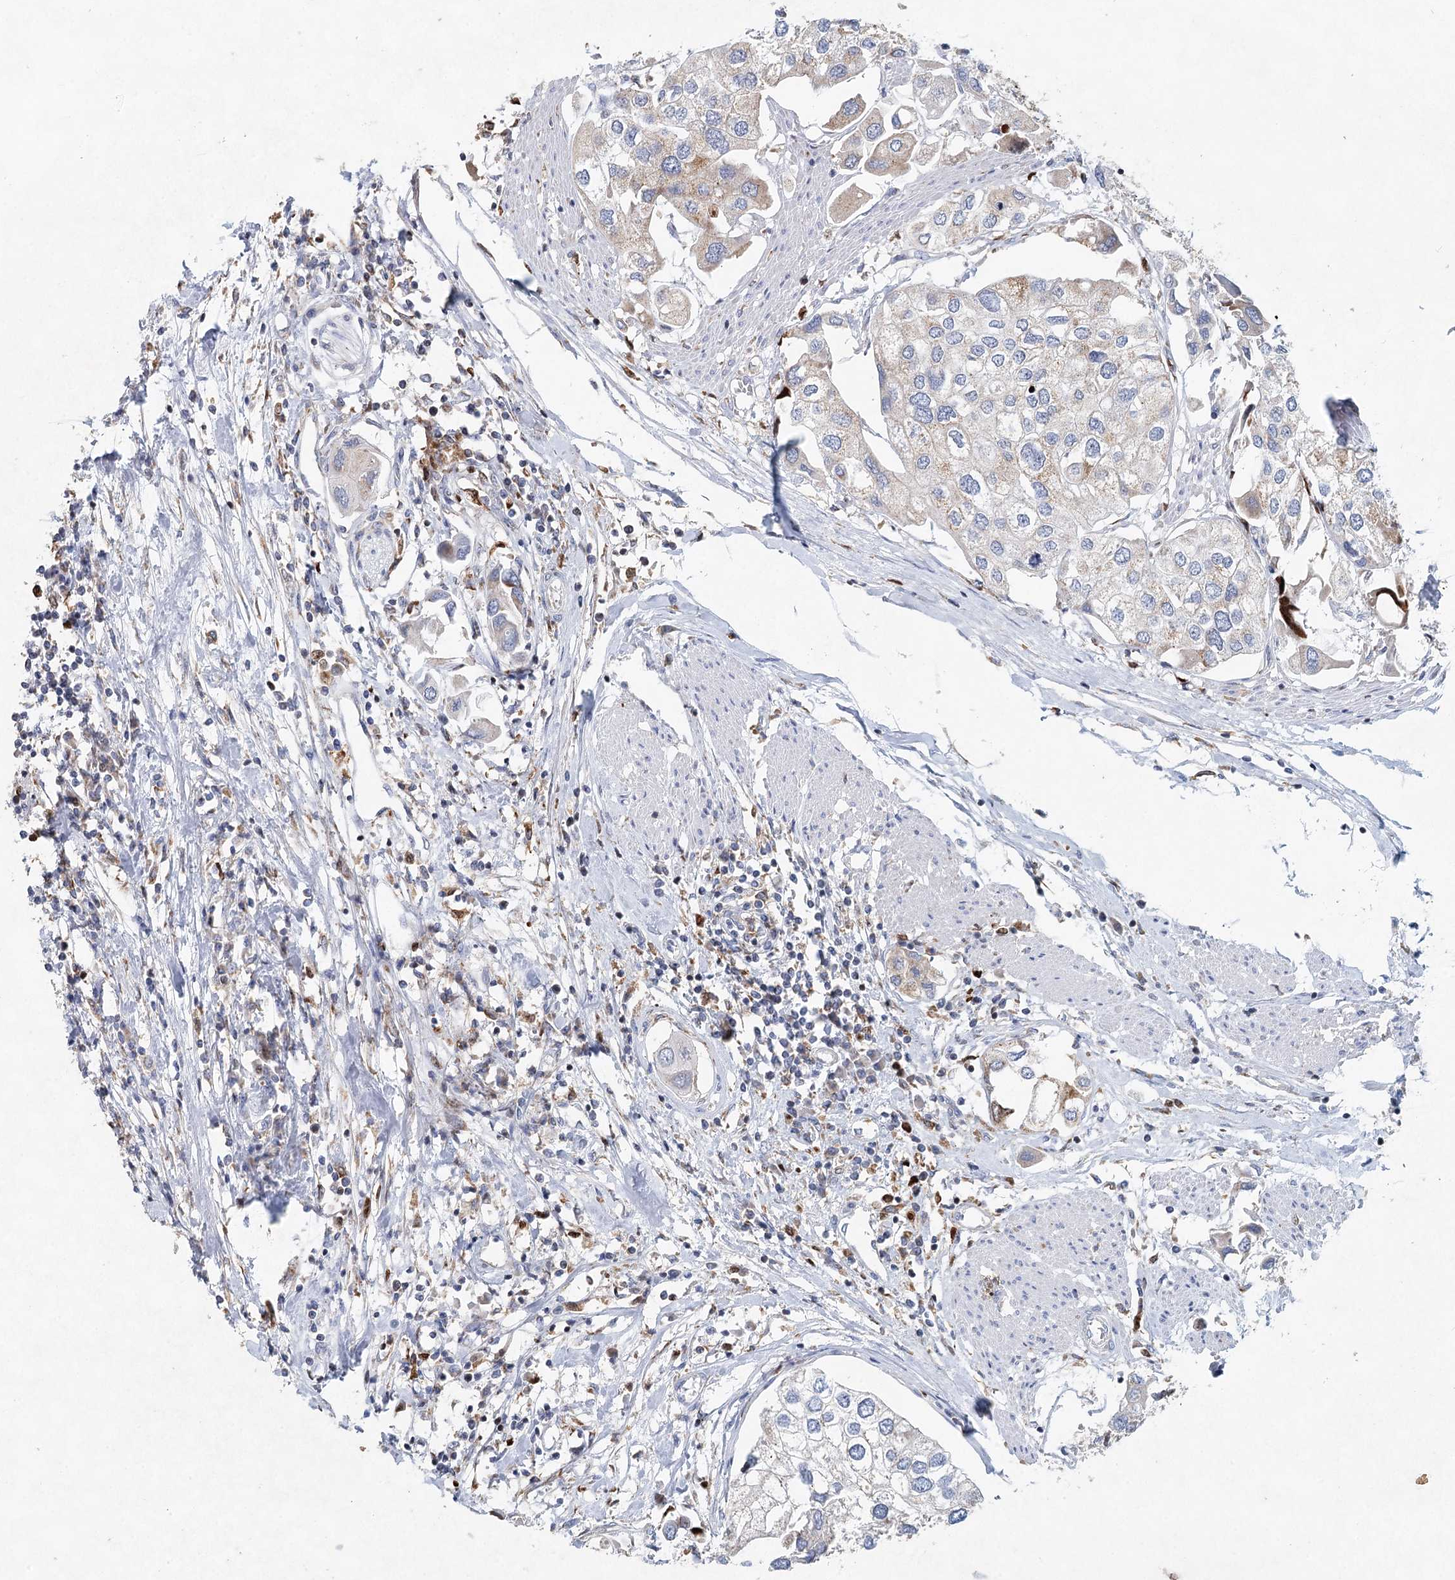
{"staining": {"intensity": "weak", "quantity": "<25%", "location": "cytoplasmic/membranous"}, "tissue": "urothelial cancer", "cell_type": "Tumor cells", "image_type": "cancer", "snomed": [{"axis": "morphology", "description": "Urothelial carcinoma, High grade"}, {"axis": "topography", "description": "Urinary bladder"}], "caption": "There is no significant staining in tumor cells of urothelial cancer. The staining was performed using DAB to visualize the protein expression in brown, while the nuclei were stained in blue with hematoxylin (Magnification: 20x).", "gene": "XPO6", "patient": {"sex": "male", "age": 64}}